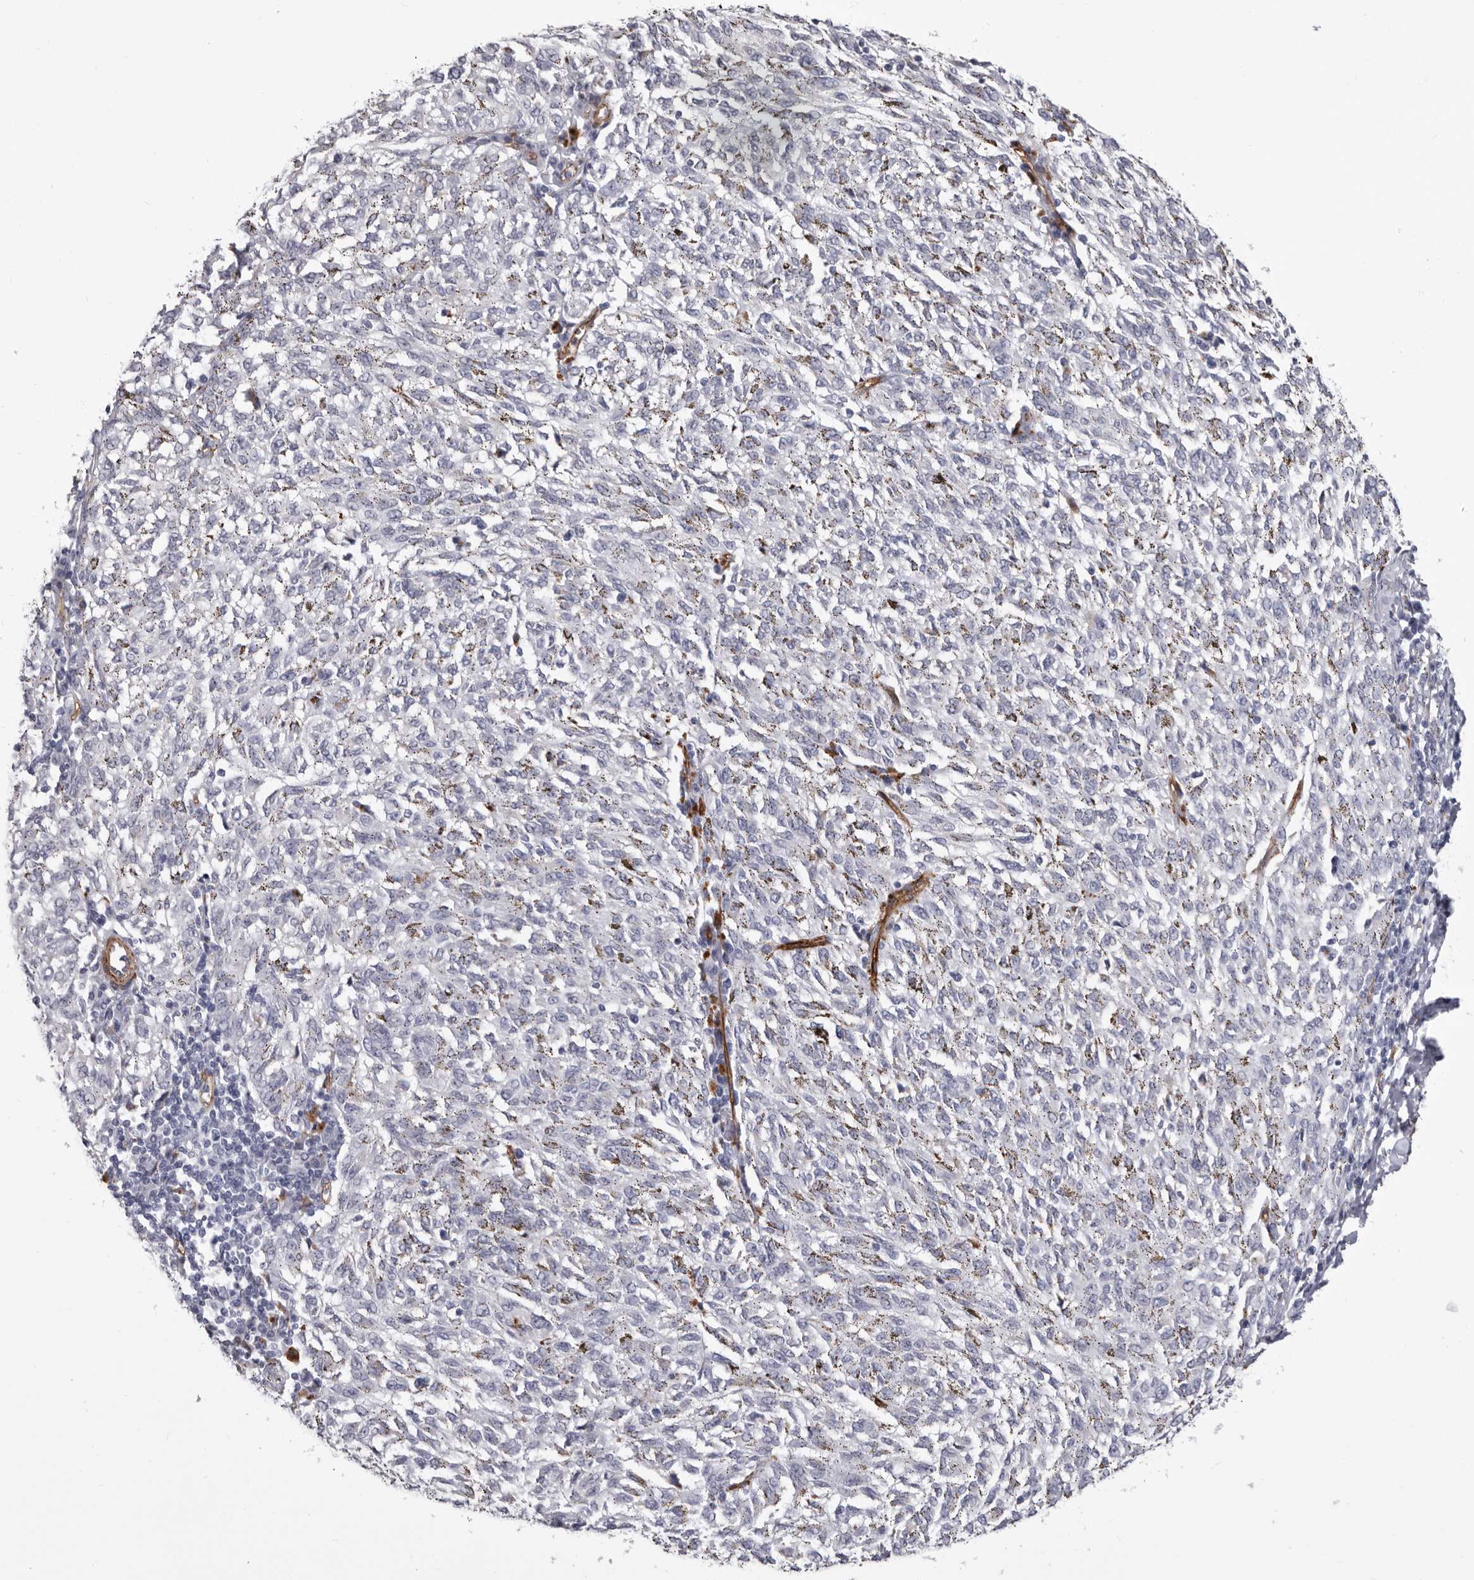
{"staining": {"intensity": "negative", "quantity": "none", "location": "none"}, "tissue": "melanoma", "cell_type": "Tumor cells", "image_type": "cancer", "snomed": [{"axis": "morphology", "description": "Malignant melanoma, NOS"}, {"axis": "topography", "description": "Skin"}], "caption": "Tumor cells are negative for brown protein staining in melanoma.", "gene": "ADGRL4", "patient": {"sex": "female", "age": 72}}